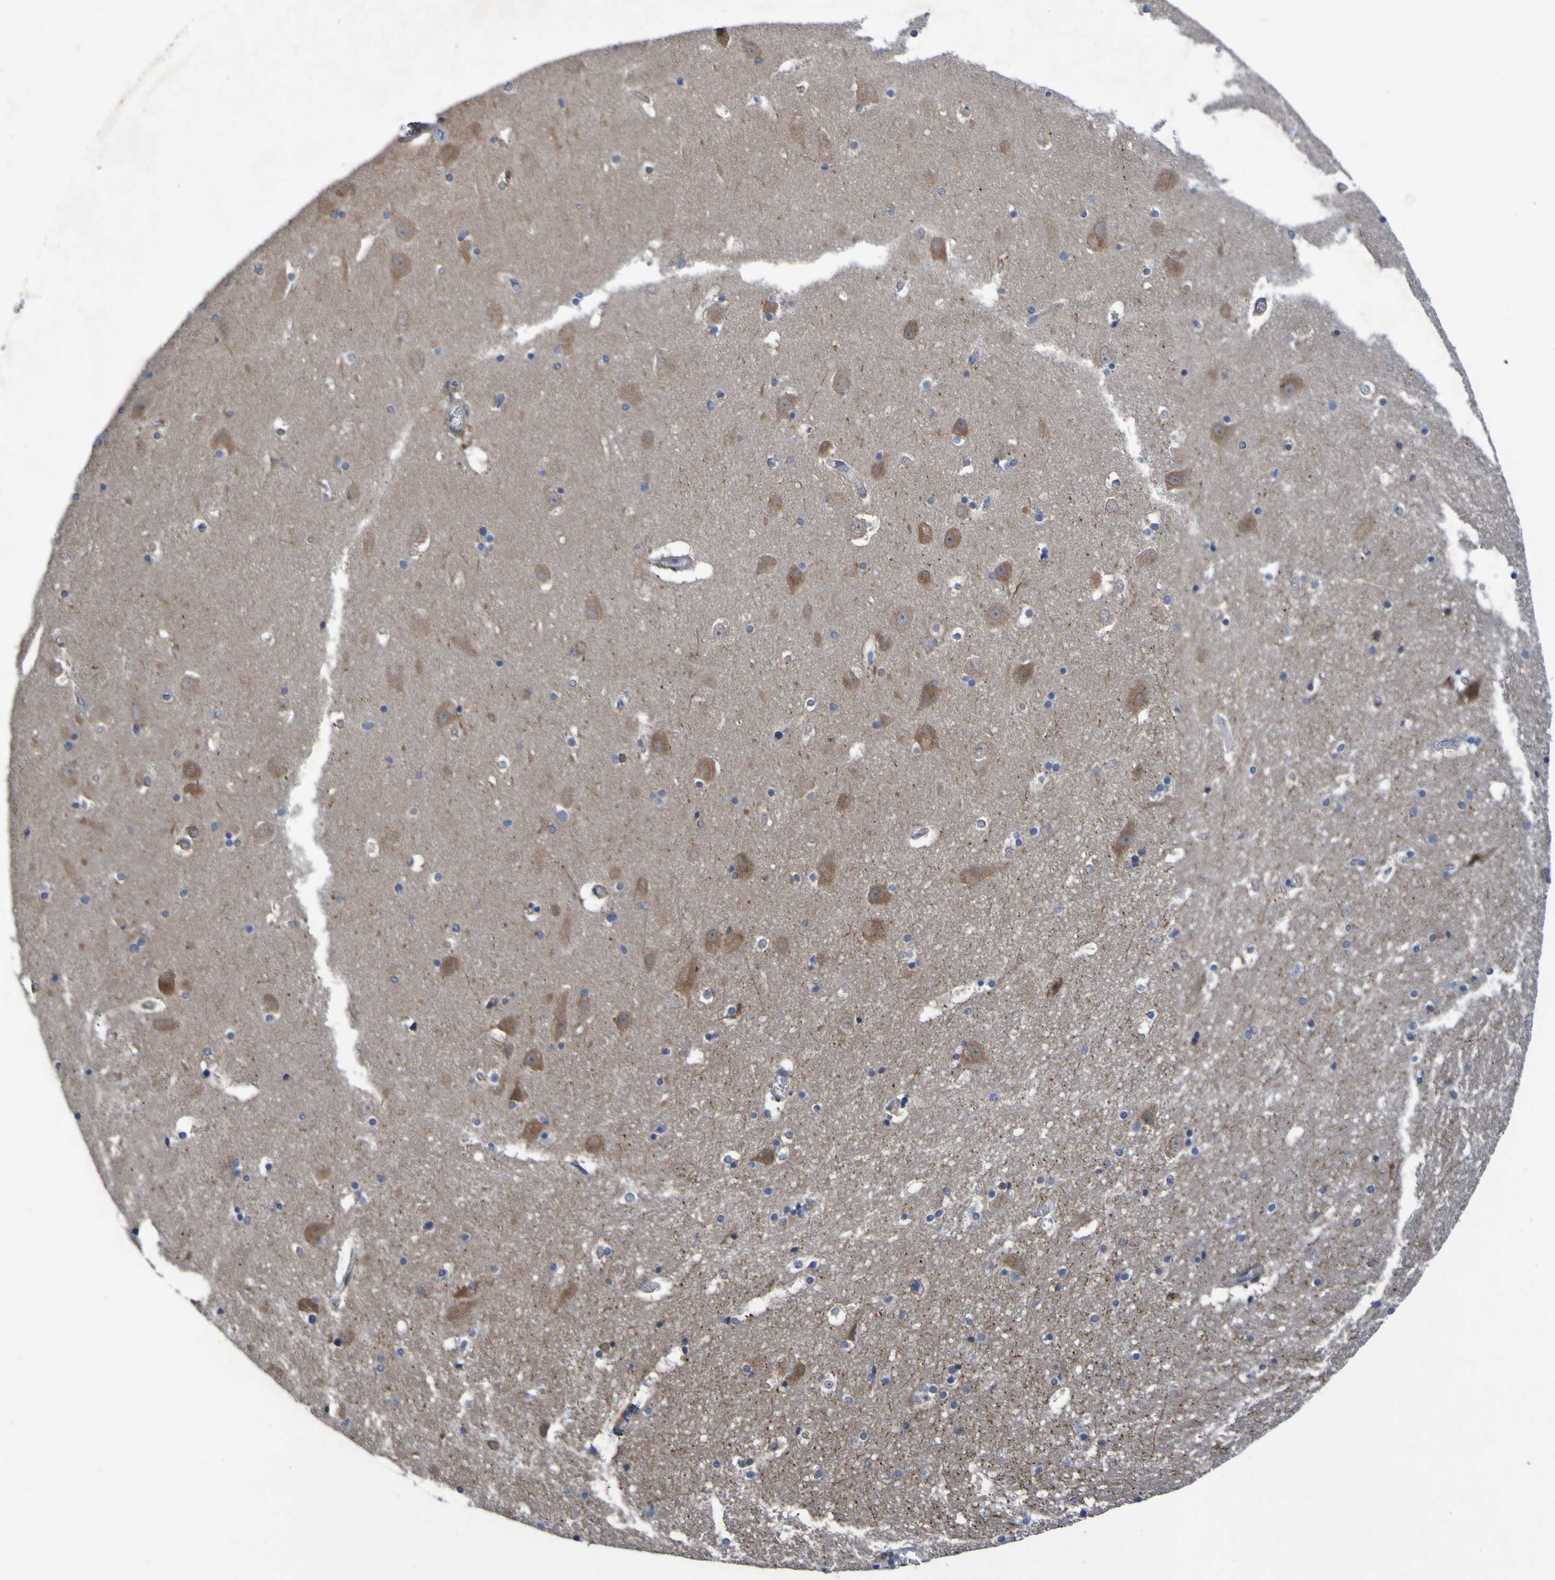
{"staining": {"intensity": "moderate", "quantity": "<25%", "location": "cytoplasmic/membranous"}, "tissue": "hippocampus", "cell_type": "Glial cells", "image_type": "normal", "snomed": [{"axis": "morphology", "description": "Normal tissue, NOS"}, {"axis": "topography", "description": "Hippocampus"}], "caption": "This histopathology image displays immunohistochemistry (IHC) staining of normal hippocampus, with low moderate cytoplasmic/membranous positivity in approximately <25% of glial cells.", "gene": "SDK1", "patient": {"sex": "male", "age": 45}}